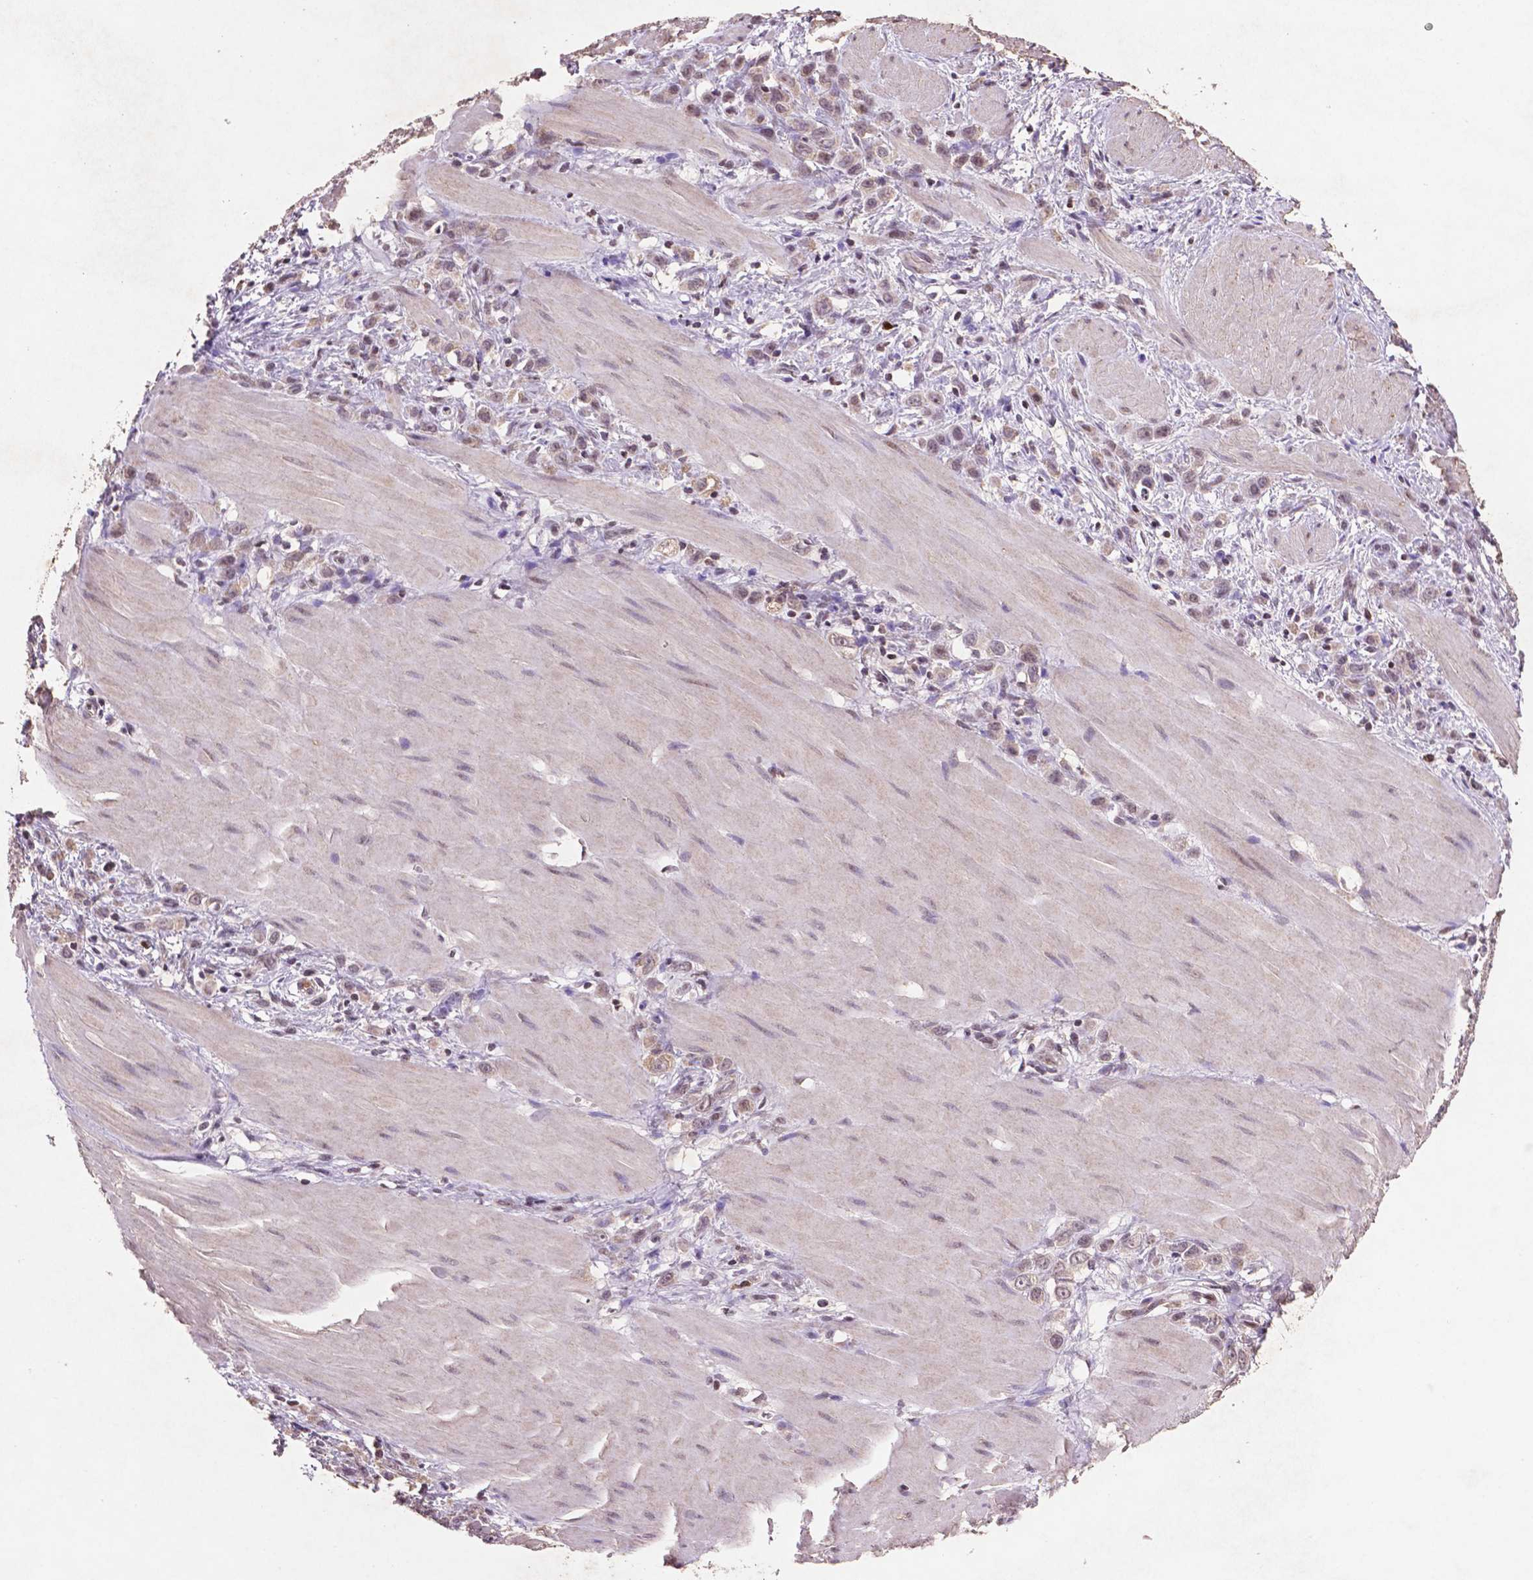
{"staining": {"intensity": "negative", "quantity": "none", "location": "none"}, "tissue": "stomach cancer", "cell_type": "Tumor cells", "image_type": "cancer", "snomed": [{"axis": "morphology", "description": "Adenocarcinoma, NOS"}, {"axis": "topography", "description": "Stomach"}], "caption": "Tumor cells are negative for protein expression in human stomach cancer.", "gene": "GLRX", "patient": {"sex": "male", "age": 47}}